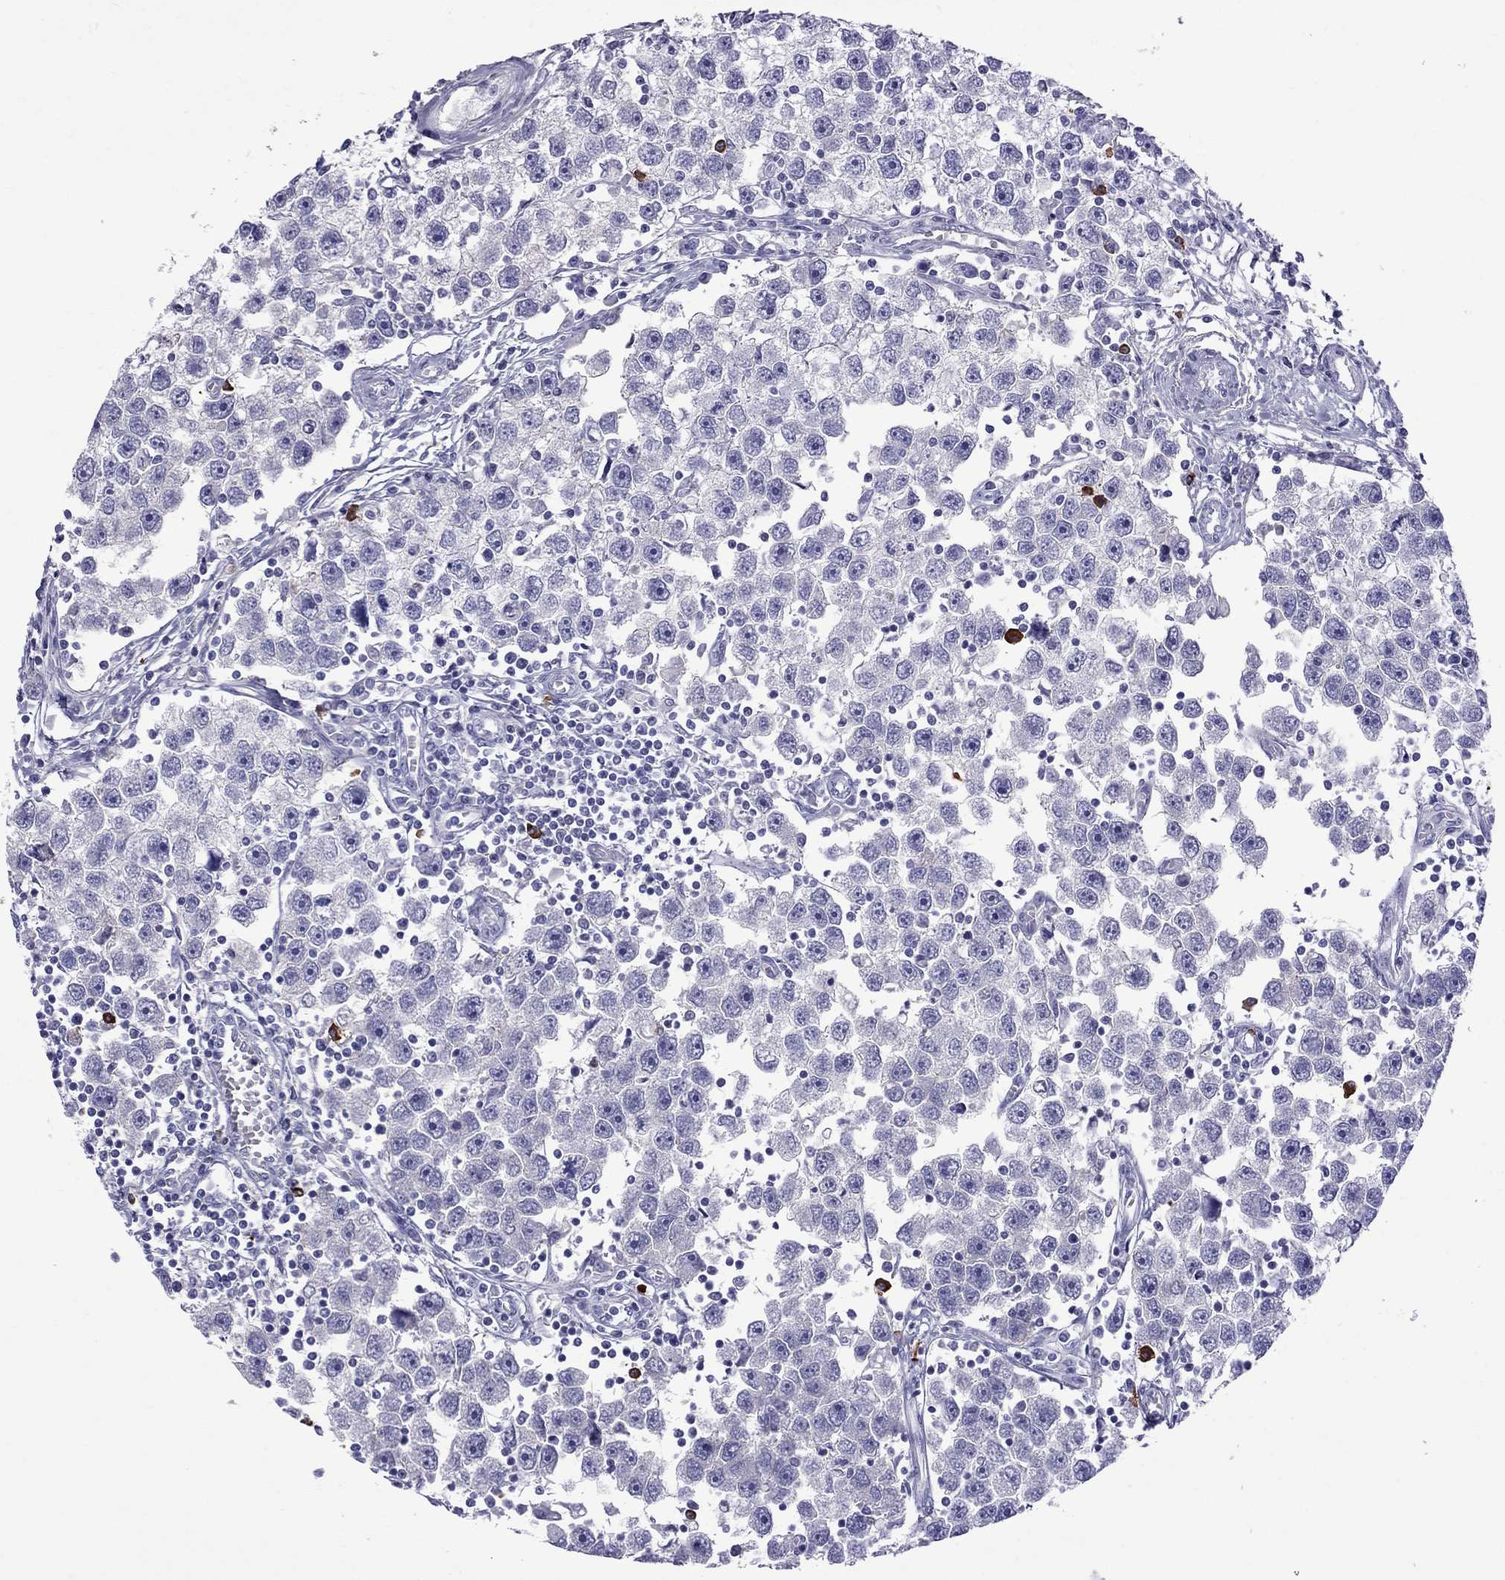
{"staining": {"intensity": "negative", "quantity": "none", "location": "none"}, "tissue": "testis cancer", "cell_type": "Tumor cells", "image_type": "cancer", "snomed": [{"axis": "morphology", "description": "Seminoma, NOS"}, {"axis": "topography", "description": "Testis"}], "caption": "The photomicrograph displays no significant expression in tumor cells of seminoma (testis). Nuclei are stained in blue.", "gene": "SCART1", "patient": {"sex": "male", "age": 30}}